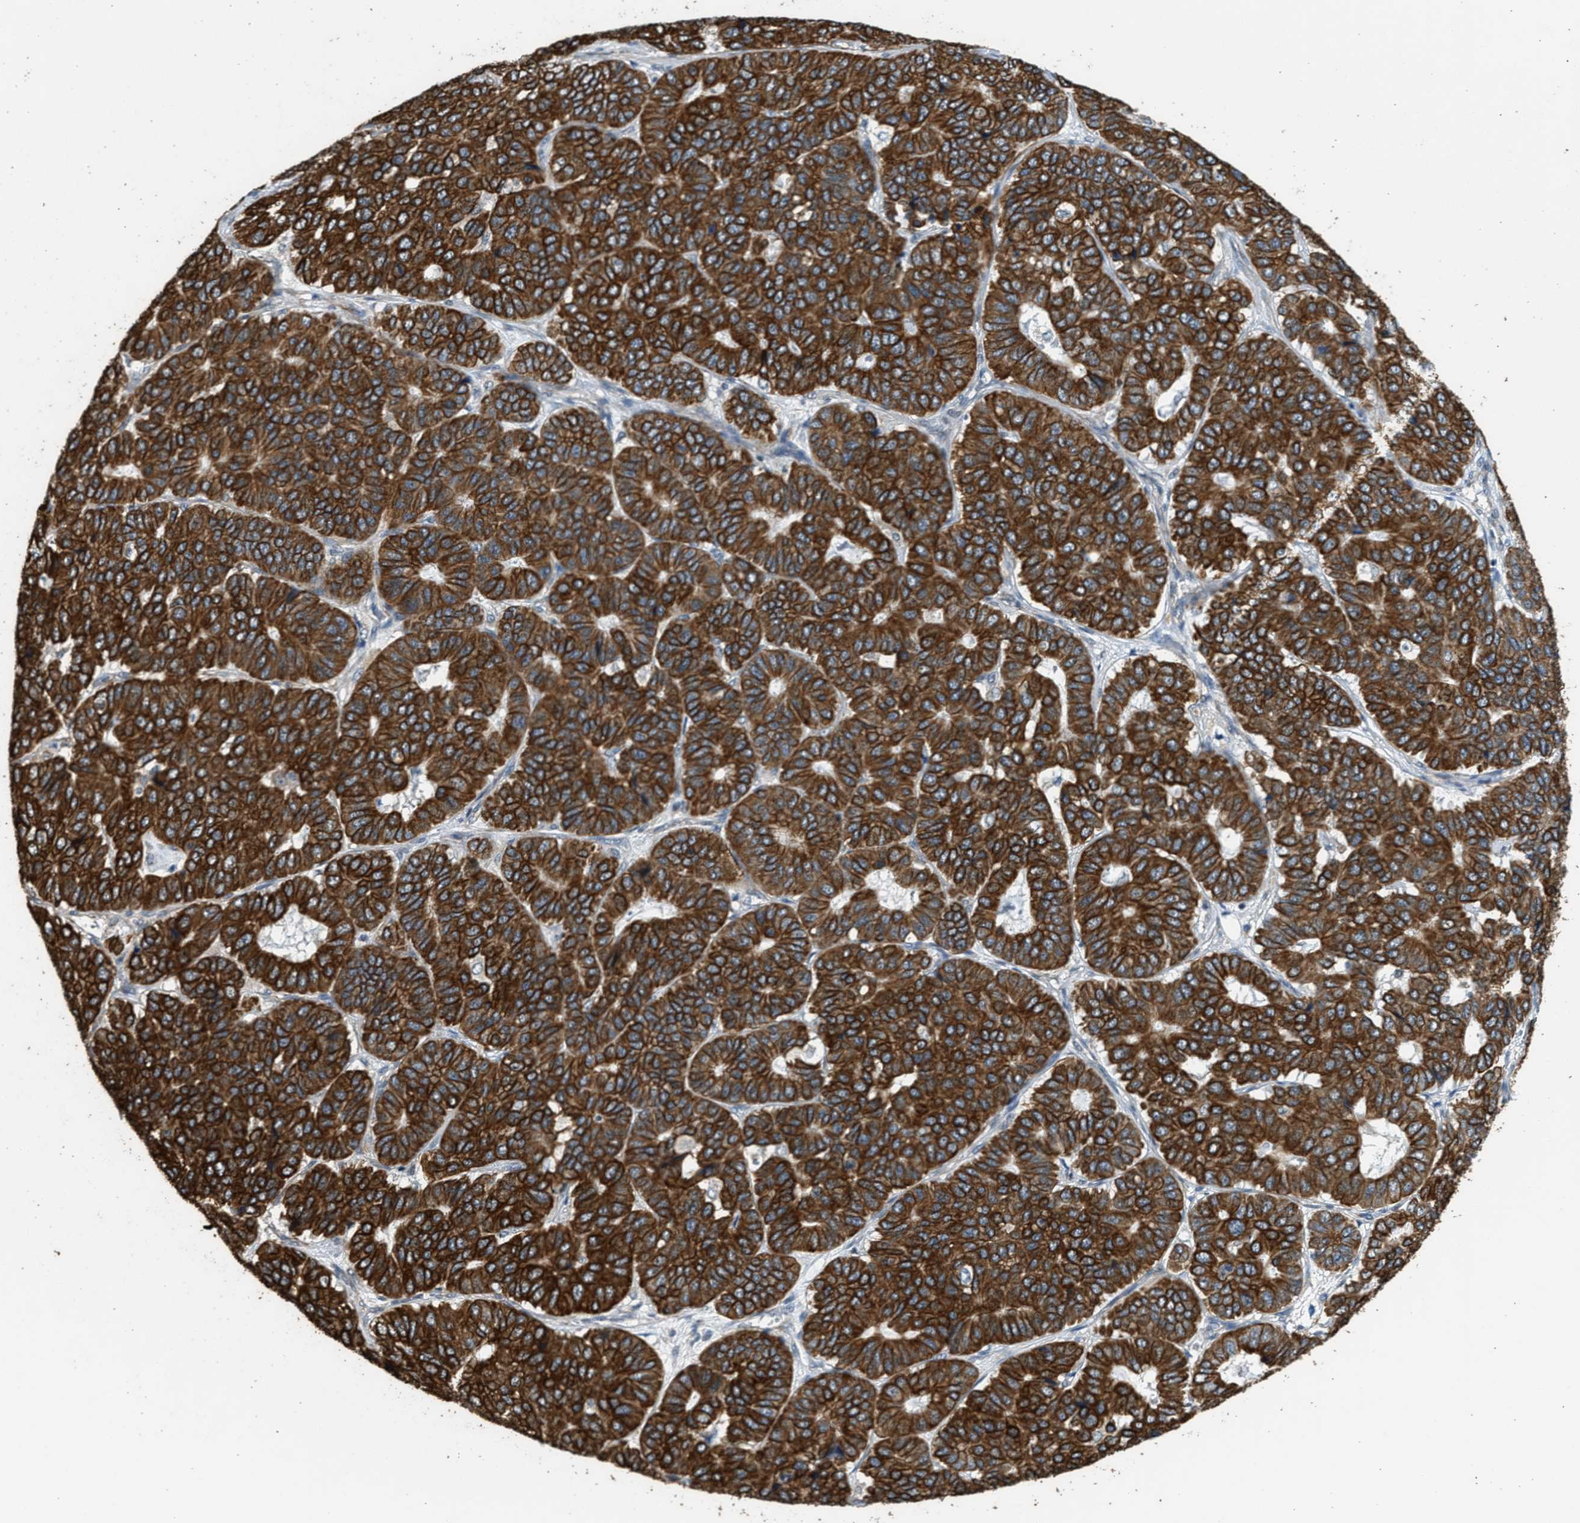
{"staining": {"intensity": "strong", "quantity": ">75%", "location": "cytoplasmic/membranous"}, "tissue": "pancreatic cancer", "cell_type": "Tumor cells", "image_type": "cancer", "snomed": [{"axis": "morphology", "description": "Adenocarcinoma, NOS"}, {"axis": "topography", "description": "Pancreas"}], "caption": "Immunohistochemical staining of adenocarcinoma (pancreatic) shows high levels of strong cytoplasmic/membranous protein expression in approximately >75% of tumor cells.", "gene": "PCLO", "patient": {"sex": "male", "age": 50}}